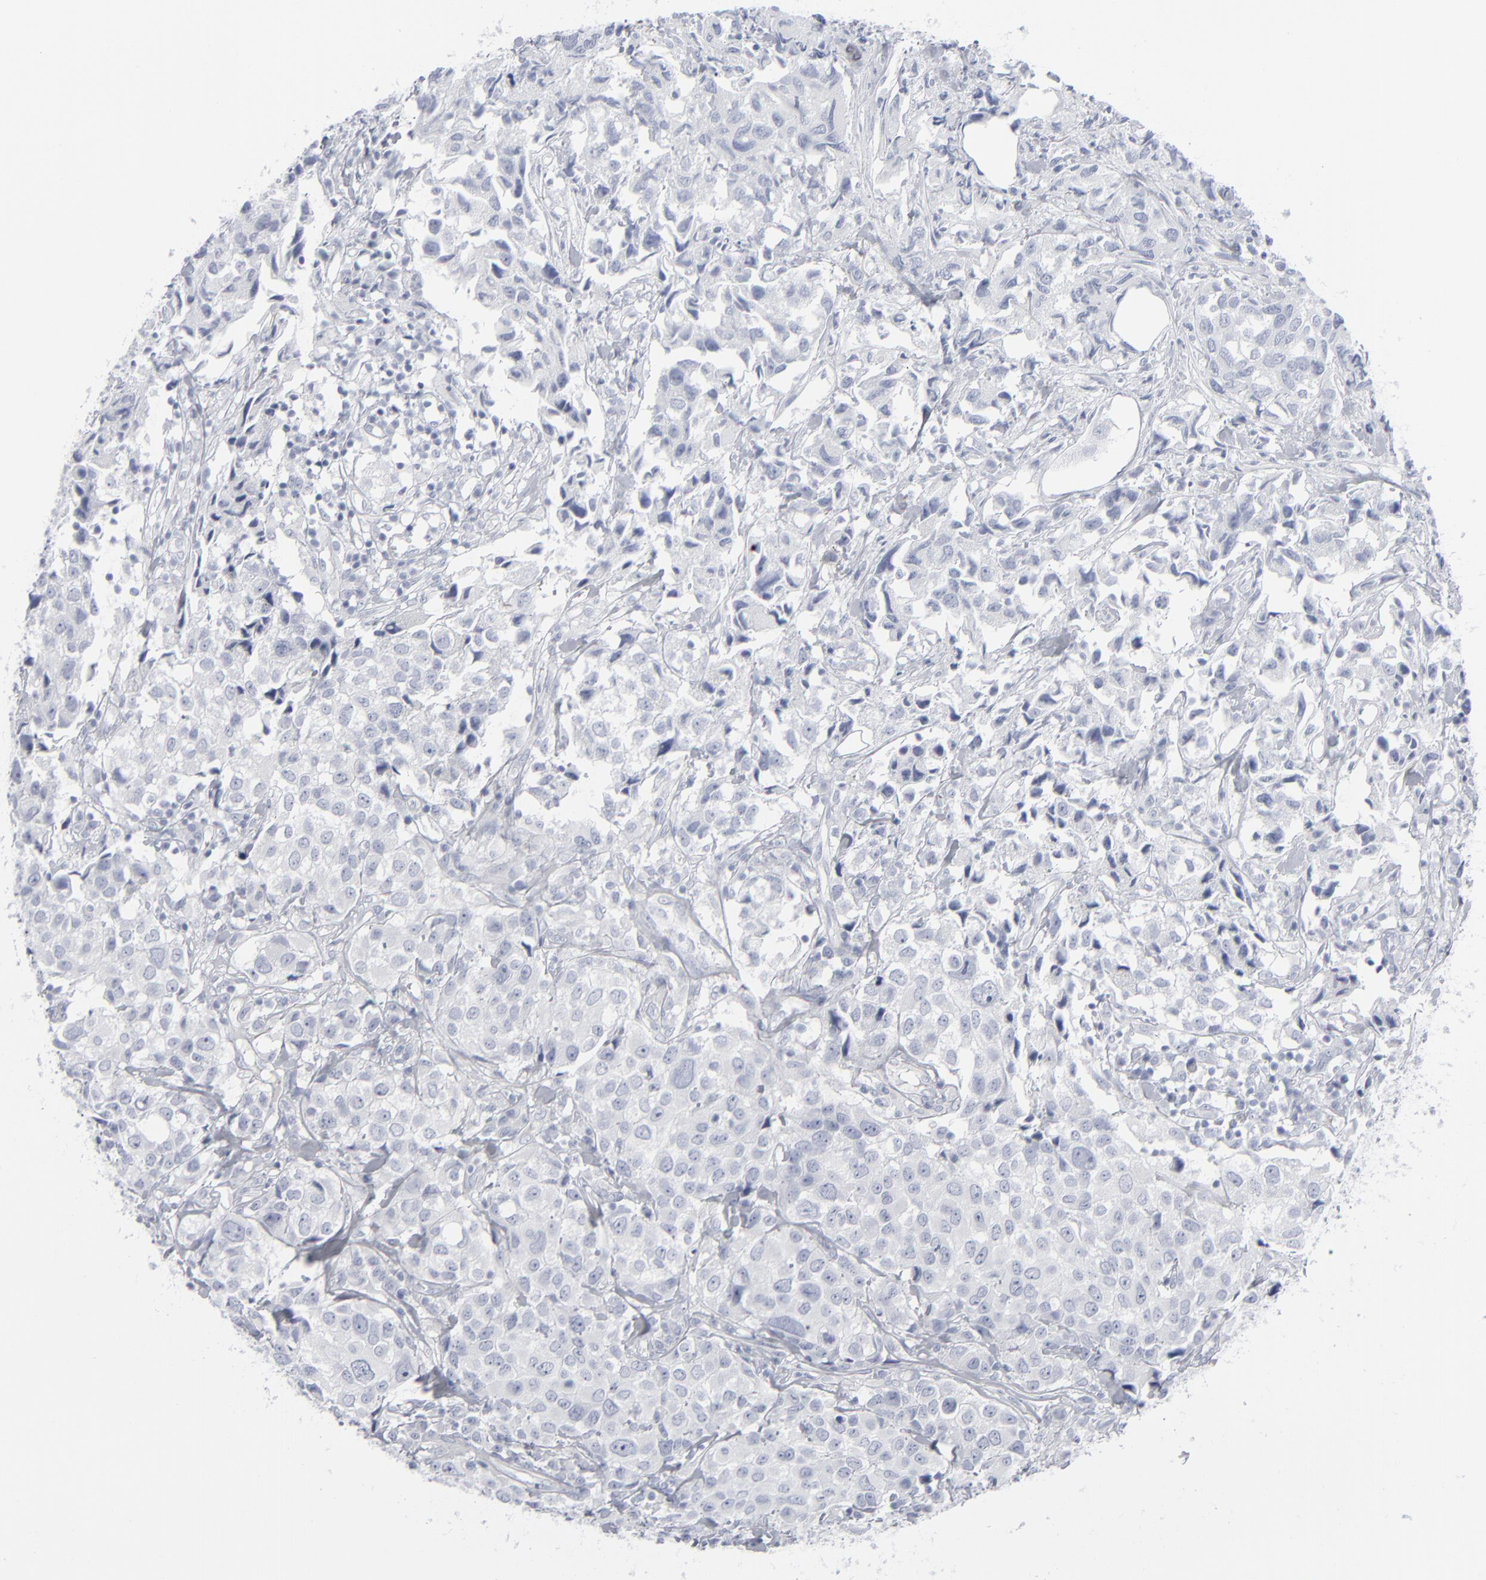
{"staining": {"intensity": "negative", "quantity": "none", "location": "none"}, "tissue": "urothelial cancer", "cell_type": "Tumor cells", "image_type": "cancer", "snomed": [{"axis": "morphology", "description": "Urothelial carcinoma, High grade"}, {"axis": "topography", "description": "Urinary bladder"}], "caption": "This is an immunohistochemistry (IHC) photomicrograph of high-grade urothelial carcinoma. There is no positivity in tumor cells.", "gene": "MSLN", "patient": {"sex": "female", "age": 75}}